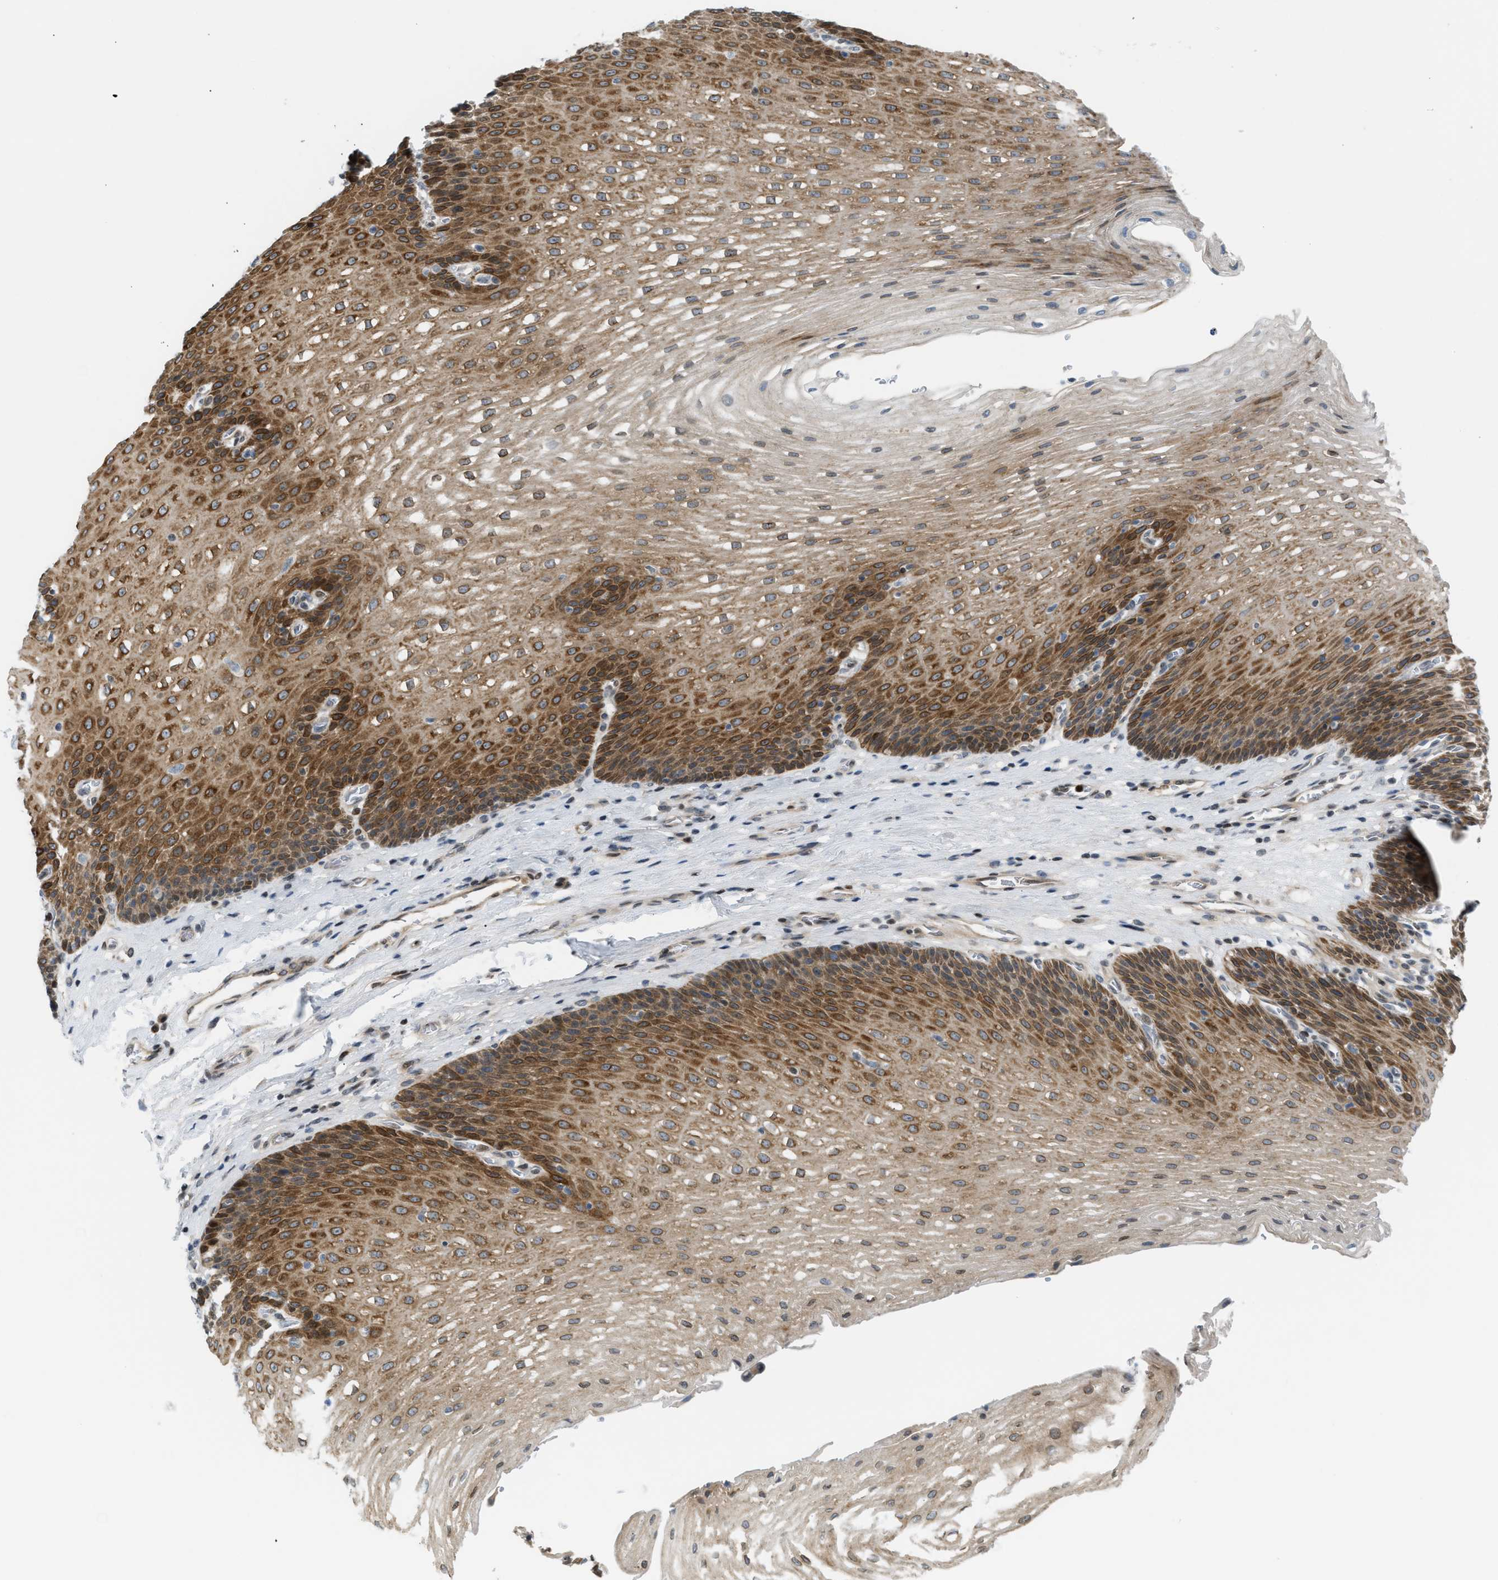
{"staining": {"intensity": "moderate", "quantity": ">75%", "location": "cytoplasmic/membranous"}, "tissue": "esophagus", "cell_type": "Squamous epithelial cells", "image_type": "normal", "snomed": [{"axis": "morphology", "description": "Normal tissue, NOS"}, {"axis": "topography", "description": "Esophagus"}], "caption": "Protein expression analysis of unremarkable human esophagus reveals moderate cytoplasmic/membranous expression in approximately >75% of squamous epithelial cells. The staining was performed using DAB (3,3'-diaminobenzidine), with brown indicating positive protein expression. Nuclei are stained blue with hematoxylin.", "gene": "NPS", "patient": {"sex": "male", "age": 48}}